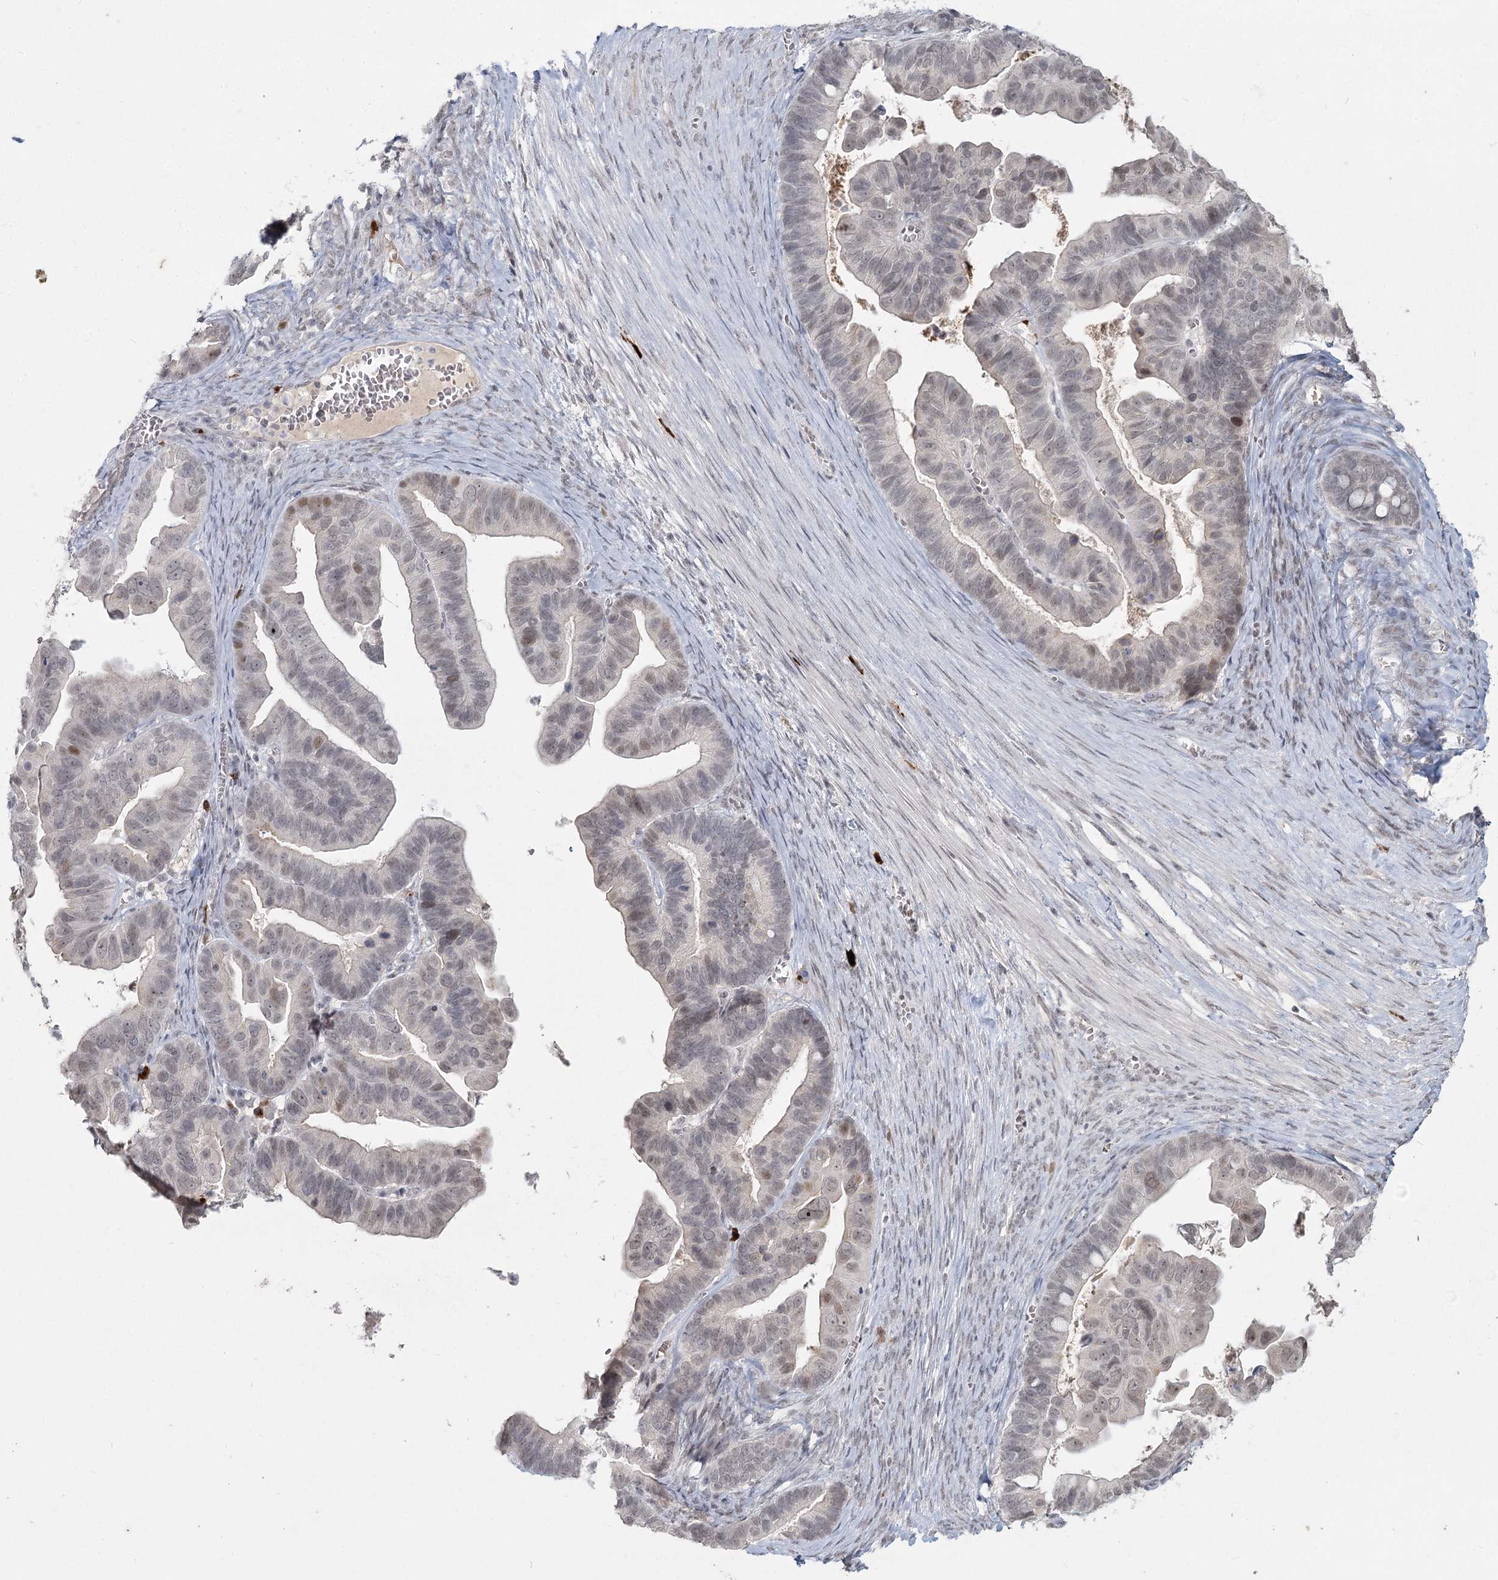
{"staining": {"intensity": "weak", "quantity": "<25%", "location": "nuclear"}, "tissue": "ovarian cancer", "cell_type": "Tumor cells", "image_type": "cancer", "snomed": [{"axis": "morphology", "description": "Cystadenocarcinoma, serous, NOS"}, {"axis": "topography", "description": "Ovary"}], "caption": "Ovarian cancer (serous cystadenocarcinoma) was stained to show a protein in brown. There is no significant staining in tumor cells.", "gene": "LY6G5C", "patient": {"sex": "female", "age": 56}}